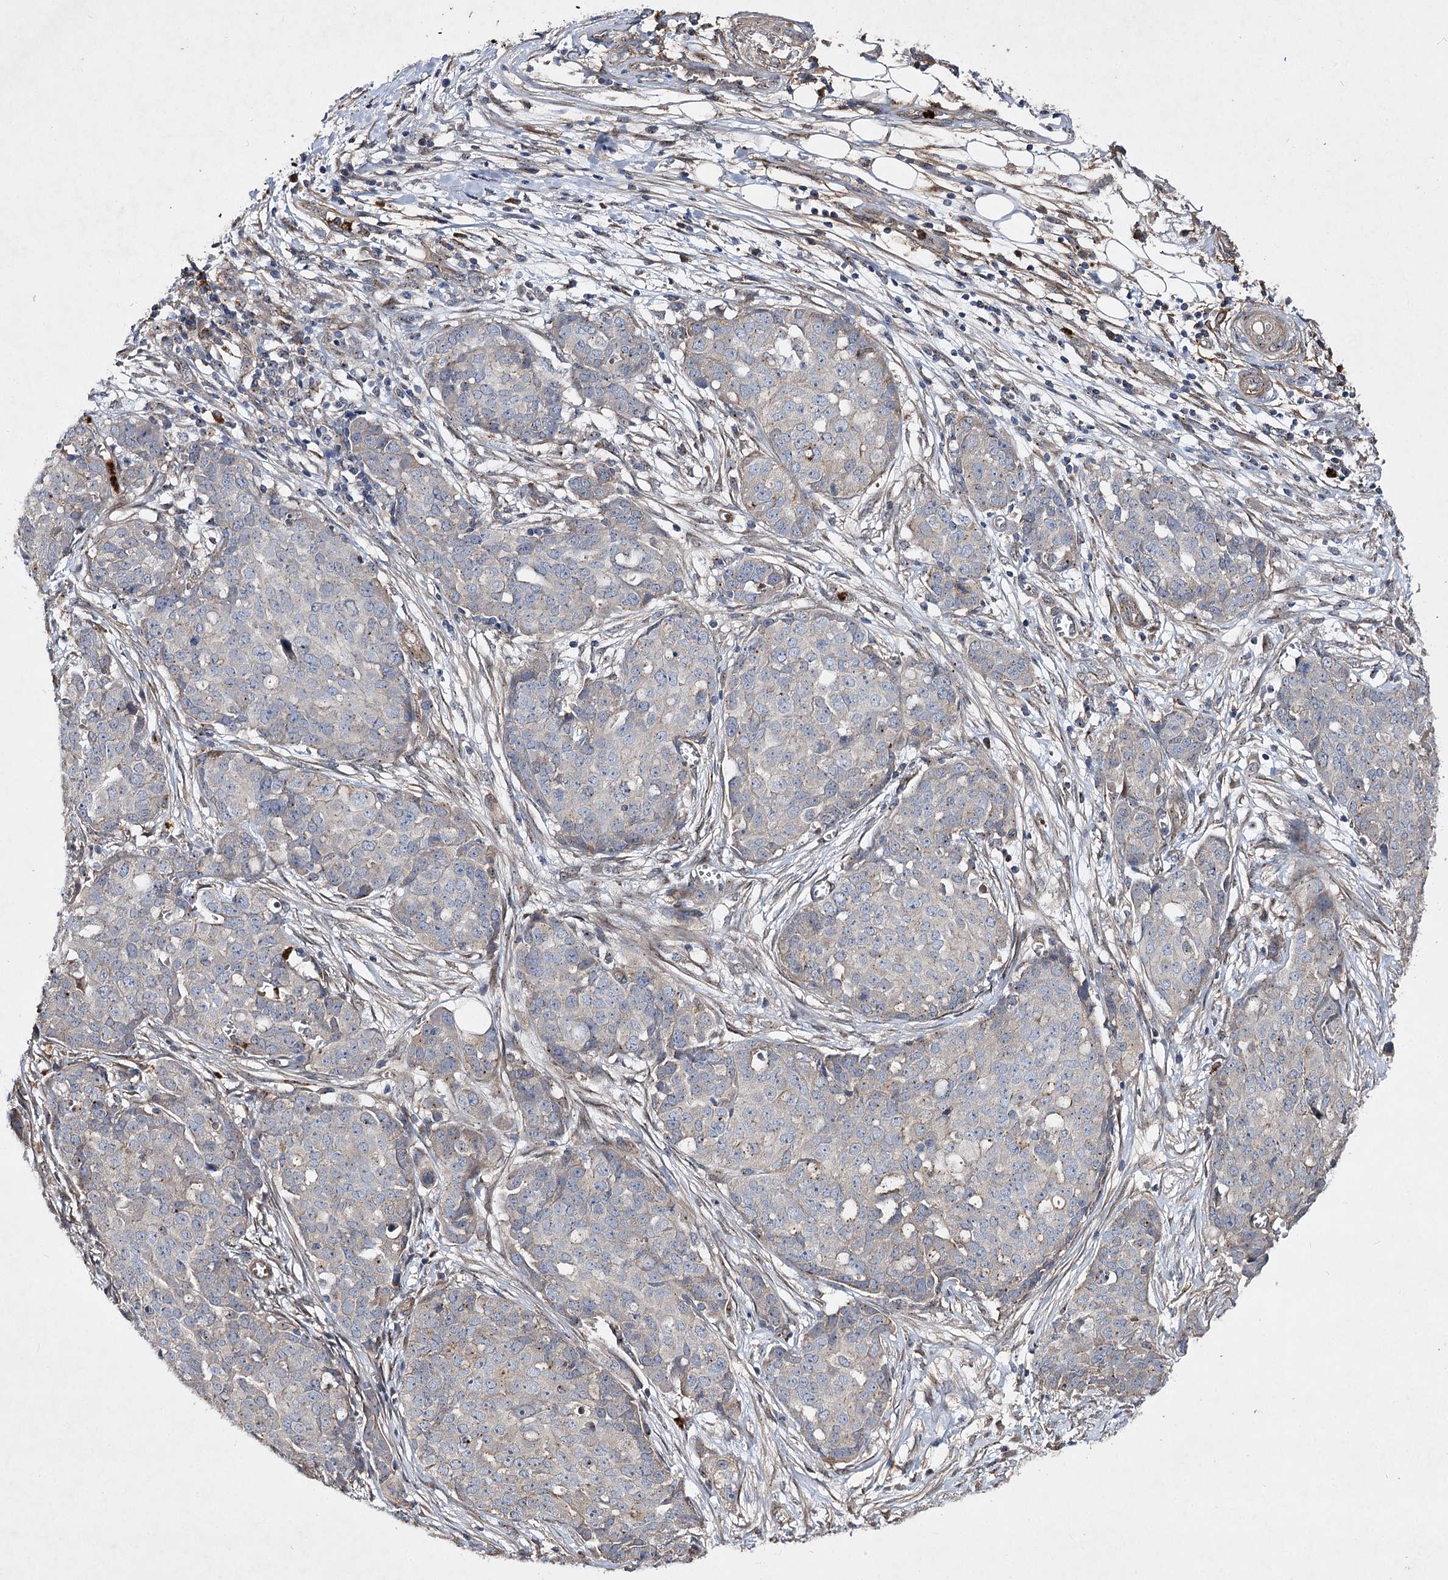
{"staining": {"intensity": "negative", "quantity": "none", "location": "none"}, "tissue": "ovarian cancer", "cell_type": "Tumor cells", "image_type": "cancer", "snomed": [{"axis": "morphology", "description": "Cystadenocarcinoma, serous, NOS"}, {"axis": "topography", "description": "Soft tissue"}, {"axis": "topography", "description": "Ovary"}], "caption": "This is a image of immunohistochemistry staining of serous cystadenocarcinoma (ovarian), which shows no positivity in tumor cells.", "gene": "MINDY3", "patient": {"sex": "female", "age": 57}}